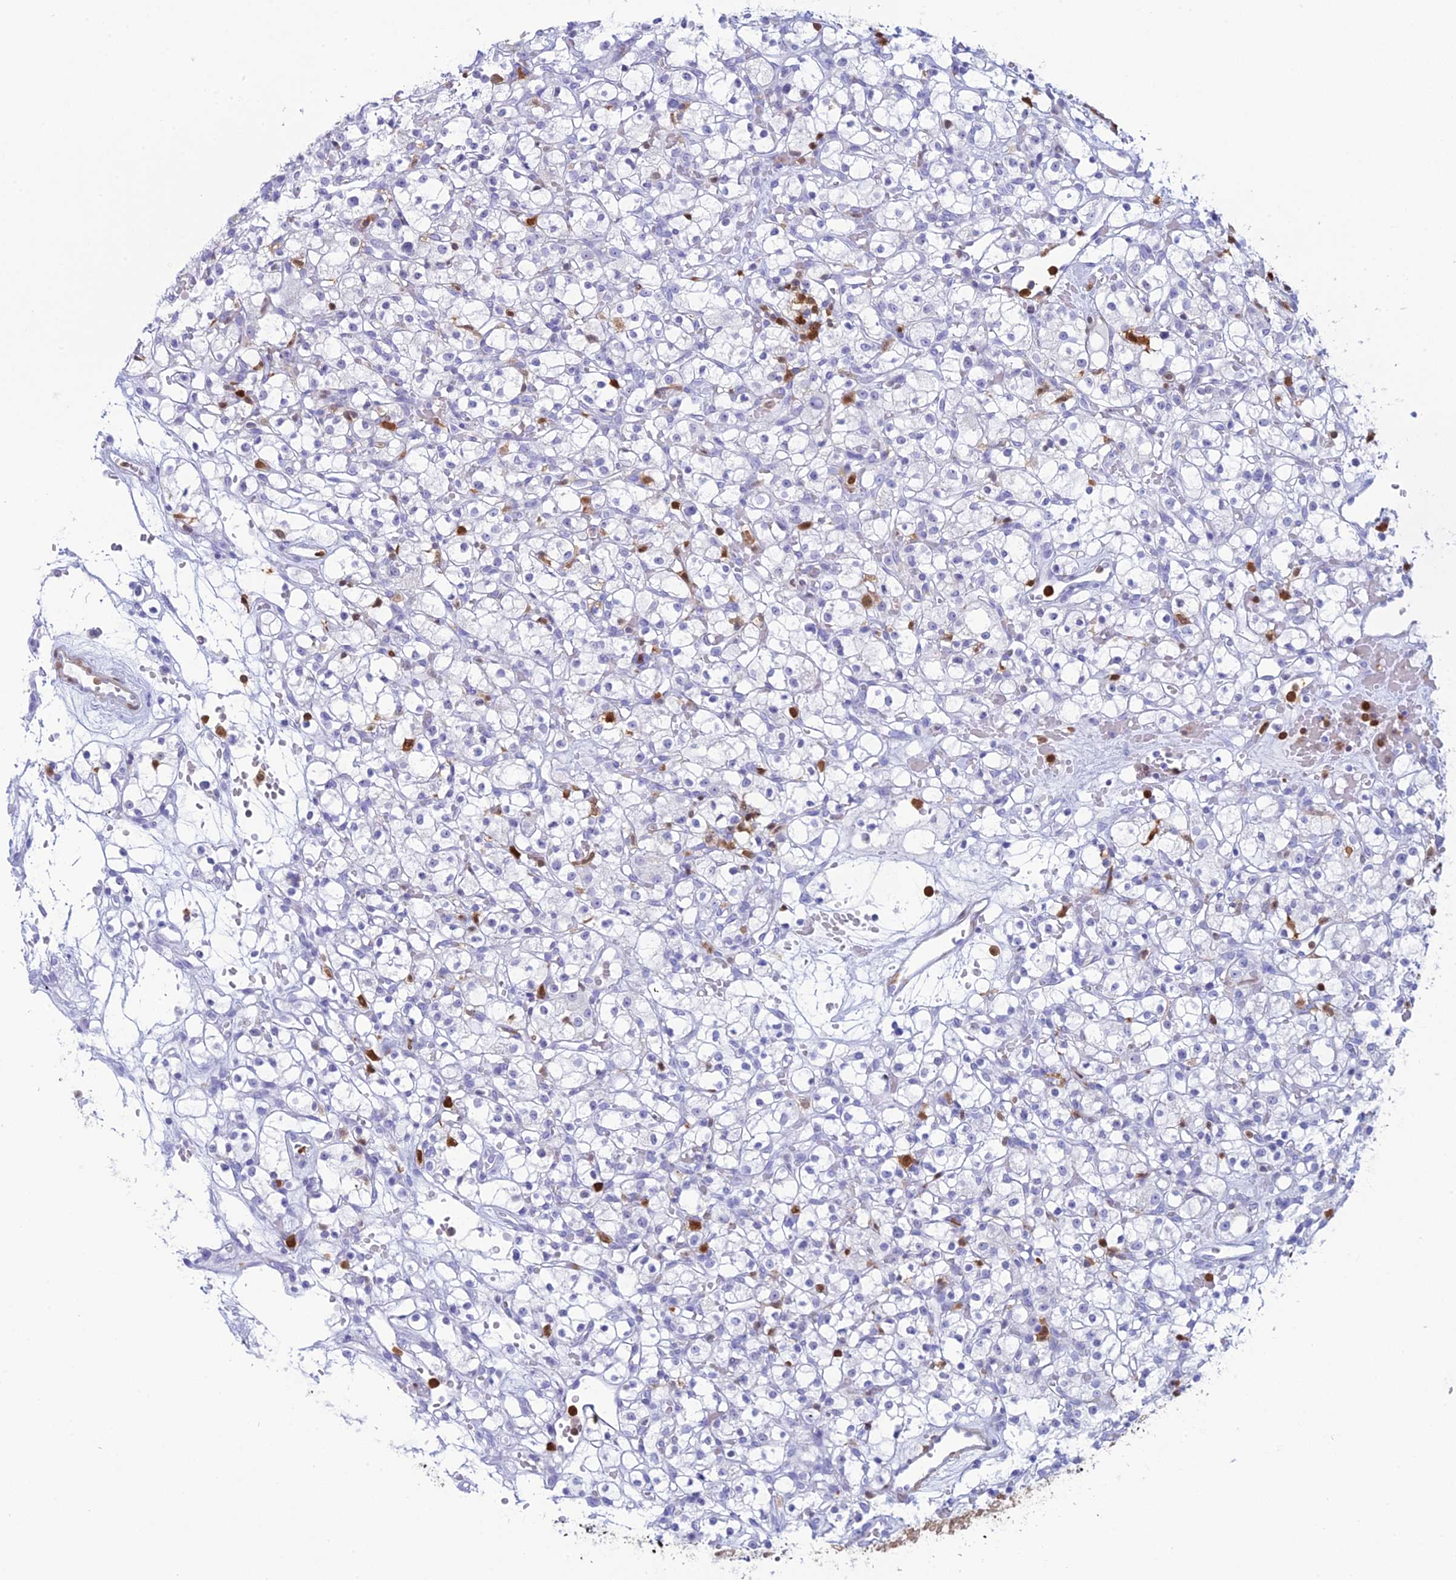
{"staining": {"intensity": "negative", "quantity": "none", "location": "none"}, "tissue": "renal cancer", "cell_type": "Tumor cells", "image_type": "cancer", "snomed": [{"axis": "morphology", "description": "Adenocarcinoma, NOS"}, {"axis": "topography", "description": "Kidney"}], "caption": "IHC of human renal cancer reveals no expression in tumor cells.", "gene": "PGBD4", "patient": {"sex": "female", "age": 59}}